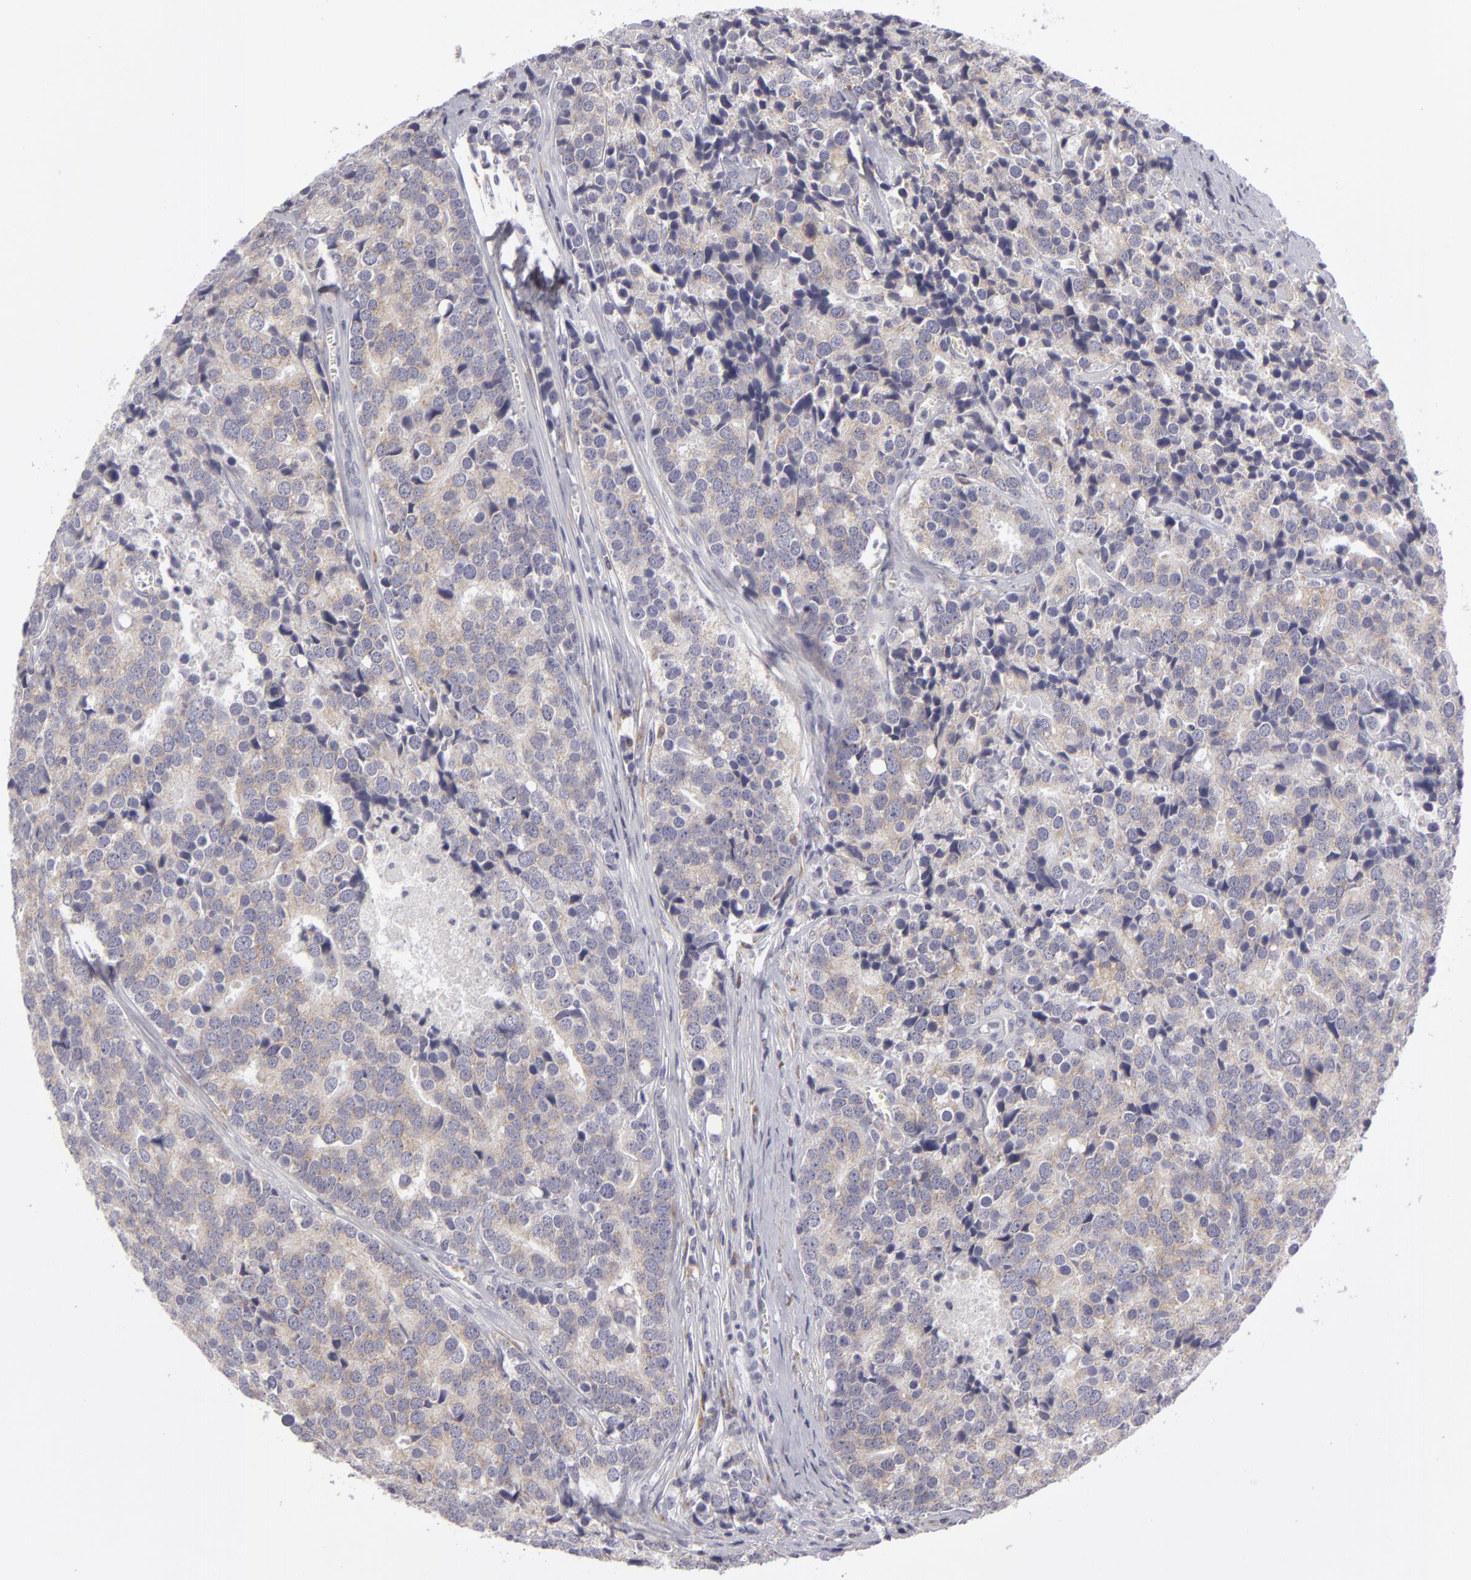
{"staining": {"intensity": "weak", "quantity": "25%-75%", "location": "cytoplasmic/membranous"}, "tissue": "prostate cancer", "cell_type": "Tumor cells", "image_type": "cancer", "snomed": [{"axis": "morphology", "description": "Adenocarcinoma, High grade"}, {"axis": "topography", "description": "Prostate"}], "caption": "Tumor cells display weak cytoplasmic/membranous expression in about 25%-75% of cells in high-grade adenocarcinoma (prostate).", "gene": "ATP2B3", "patient": {"sex": "male", "age": 71}}